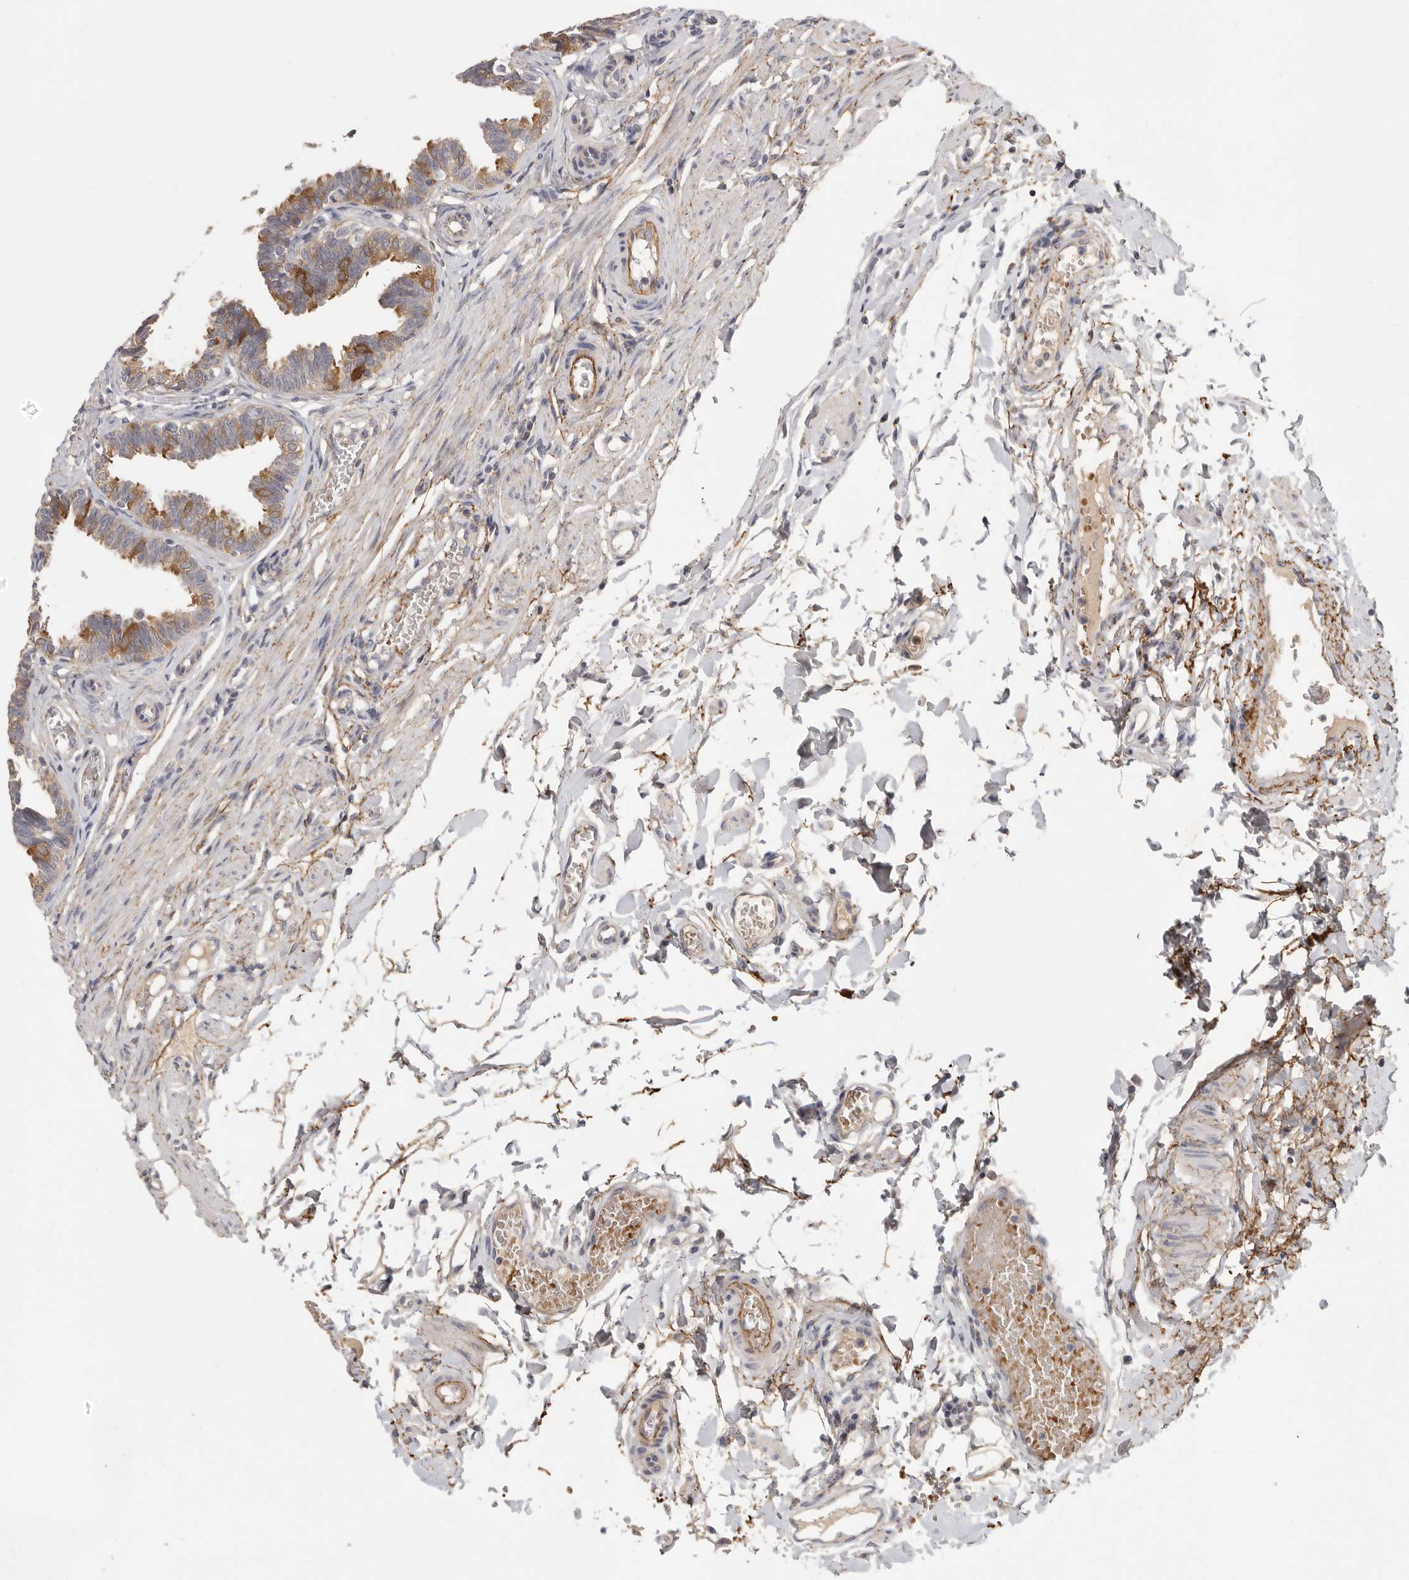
{"staining": {"intensity": "moderate", "quantity": "25%-75%", "location": "cytoplasmic/membranous"}, "tissue": "fallopian tube", "cell_type": "Glandular cells", "image_type": "normal", "snomed": [{"axis": "morphology", "description": "Normal tissue, NOS"}, {"axis": "topography", "description": "Fallopian tube"}, {"axis": "topography", "description": "Ovary"}], "caption": "Fallopian tube stained for a protein (brown) displays moderate cytoplasmic/membranous positive staining in approximately 25%-75% of glandular cells.", "gene": "CFAP298", "patient": {"sex": "female", "age": 23}}